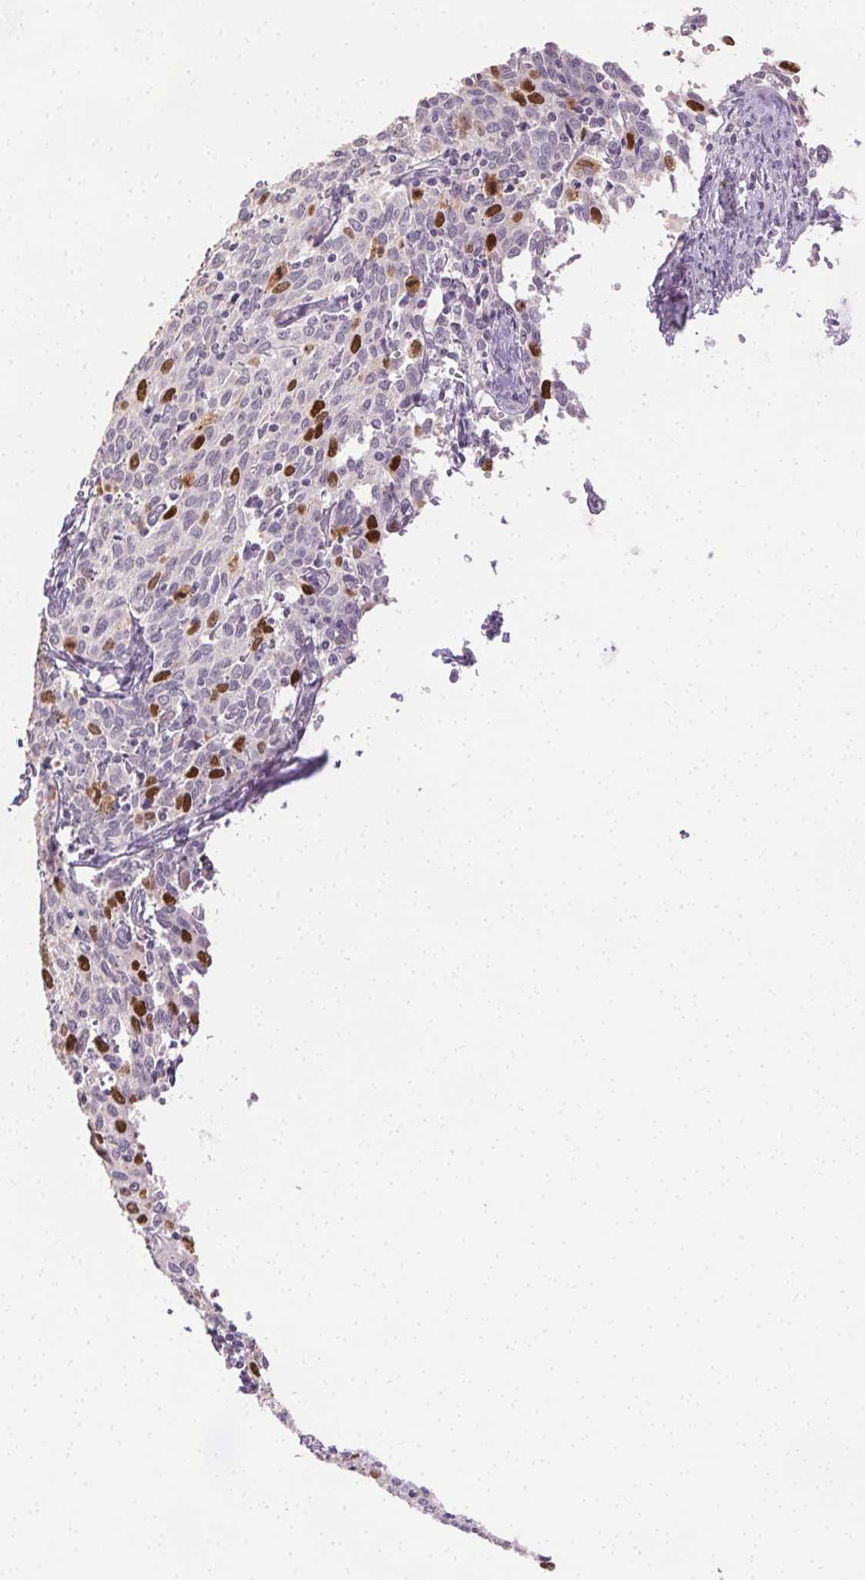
{"staining": {"intensity": "moderate", "quantity": "25%-75%", "location": "nuclear"}, "tissue": "cervical cancer", "cell_type": "Tumor cells", "image_type": "cancer", "snomed": [{"axis": "morphology", "description": "Squamous cell carcinoma, NOS"}, {"axis": "topography", "description": "Cervix"}], "caption": "Tumor cells show medium levels of moderate nuclear positivity in approximately 25%-75% of cells in human cervical cancer.", "gene": "ANLN", "patient": {"sex": "female", "age": 62}}